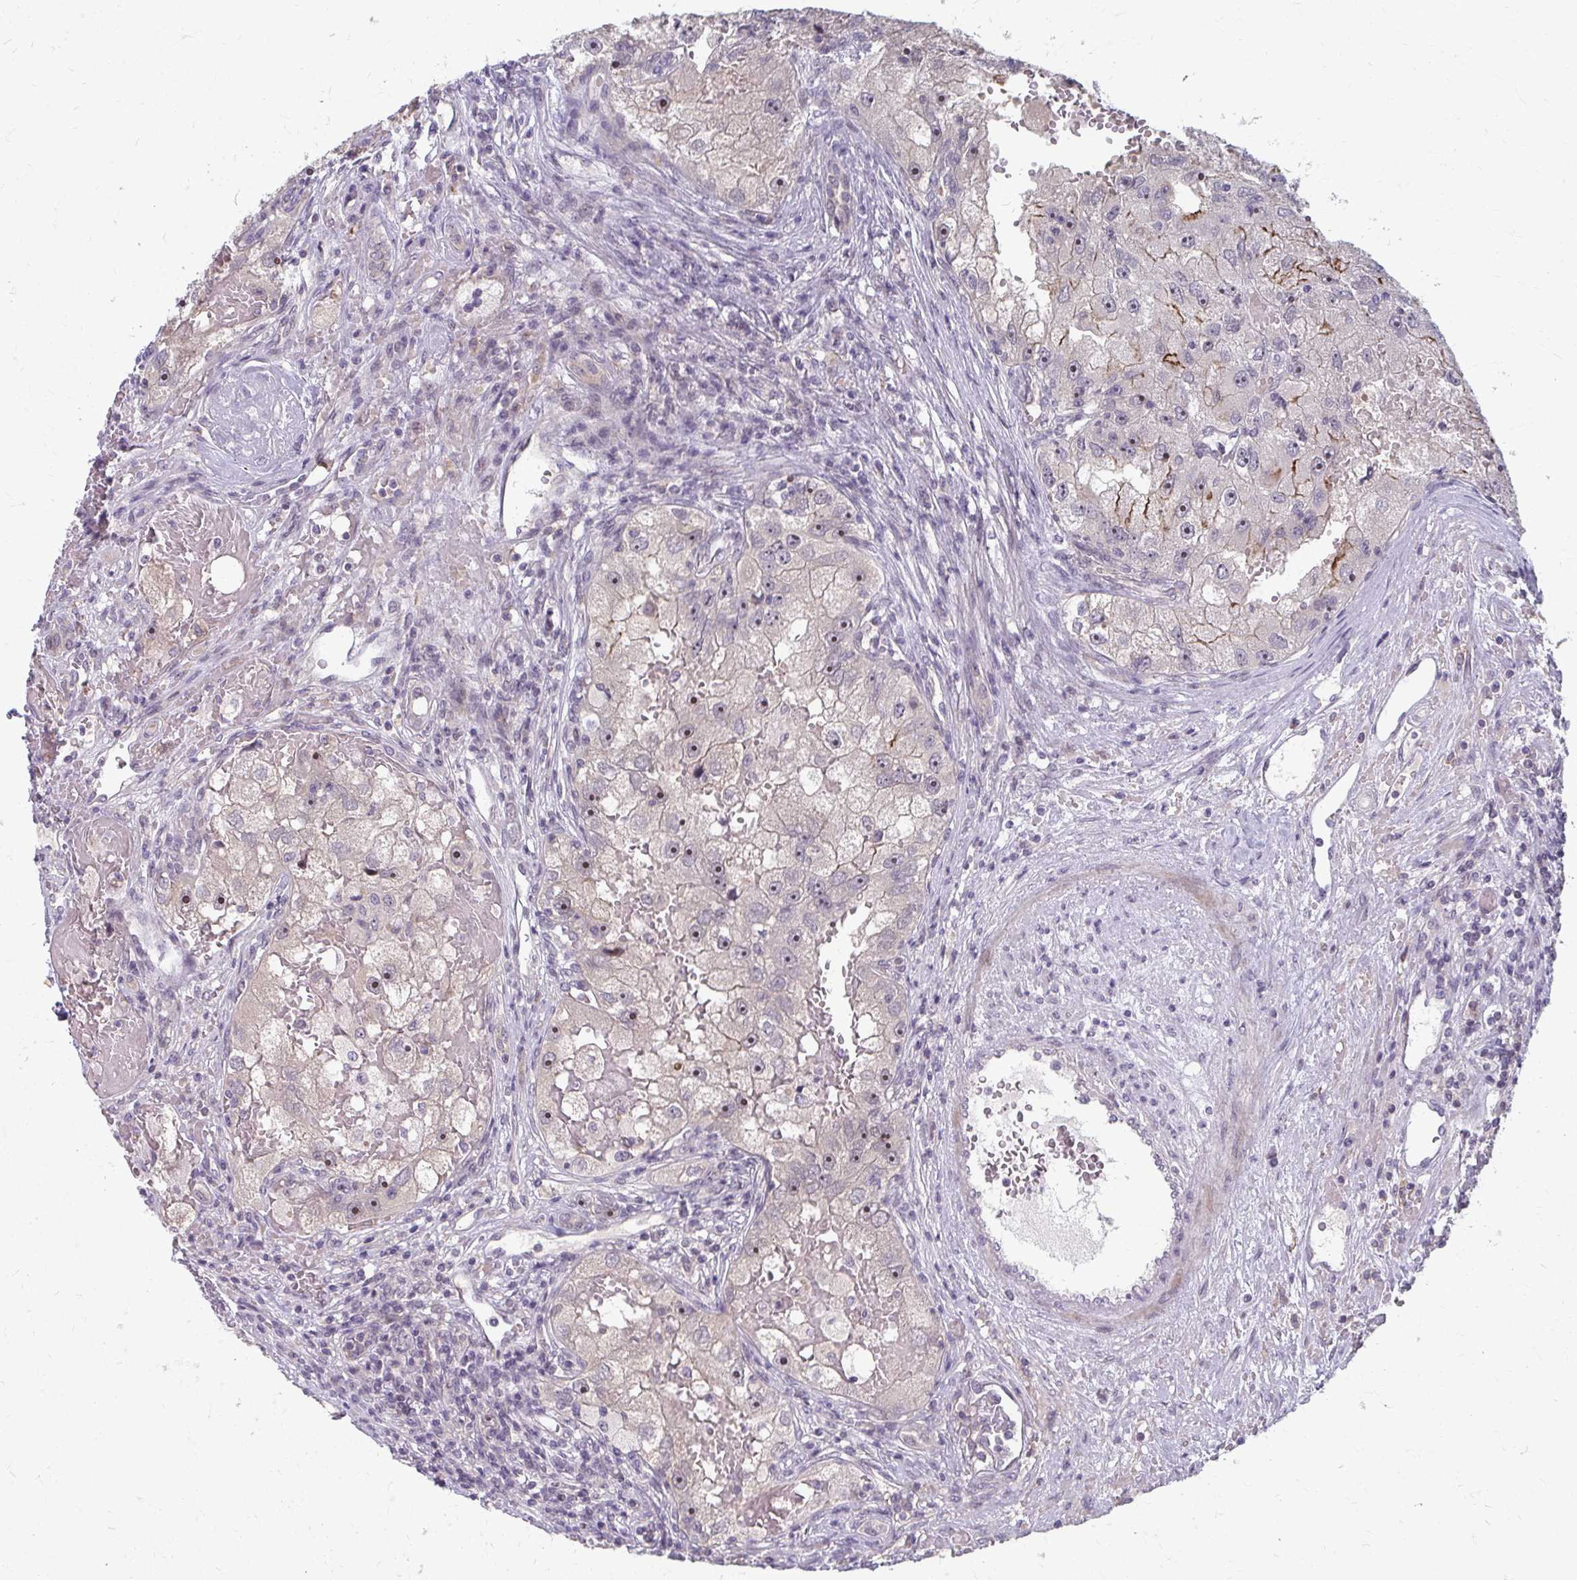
{"staining": {"intensity": "moderate", "quantity": "25%-75%", "location": "nuclear"}, "tissue": "renal cancer", "cell_type": "Tumor cells", "image_type": "cancer", "snomed": [{"axis": "morphology", "description": "Adenocarcinoma, NOS"}, {"axis": "topography", "description": "Kidney"}], "caption": "Immunohistochemical staining of human adenocarcinoma (renal) demonstrates moderate nuclear protein positivity in approximately 25%-75% of tumor cells.", "gene": "NUDT16", "patient": {"sex": "male", "age": 63}}